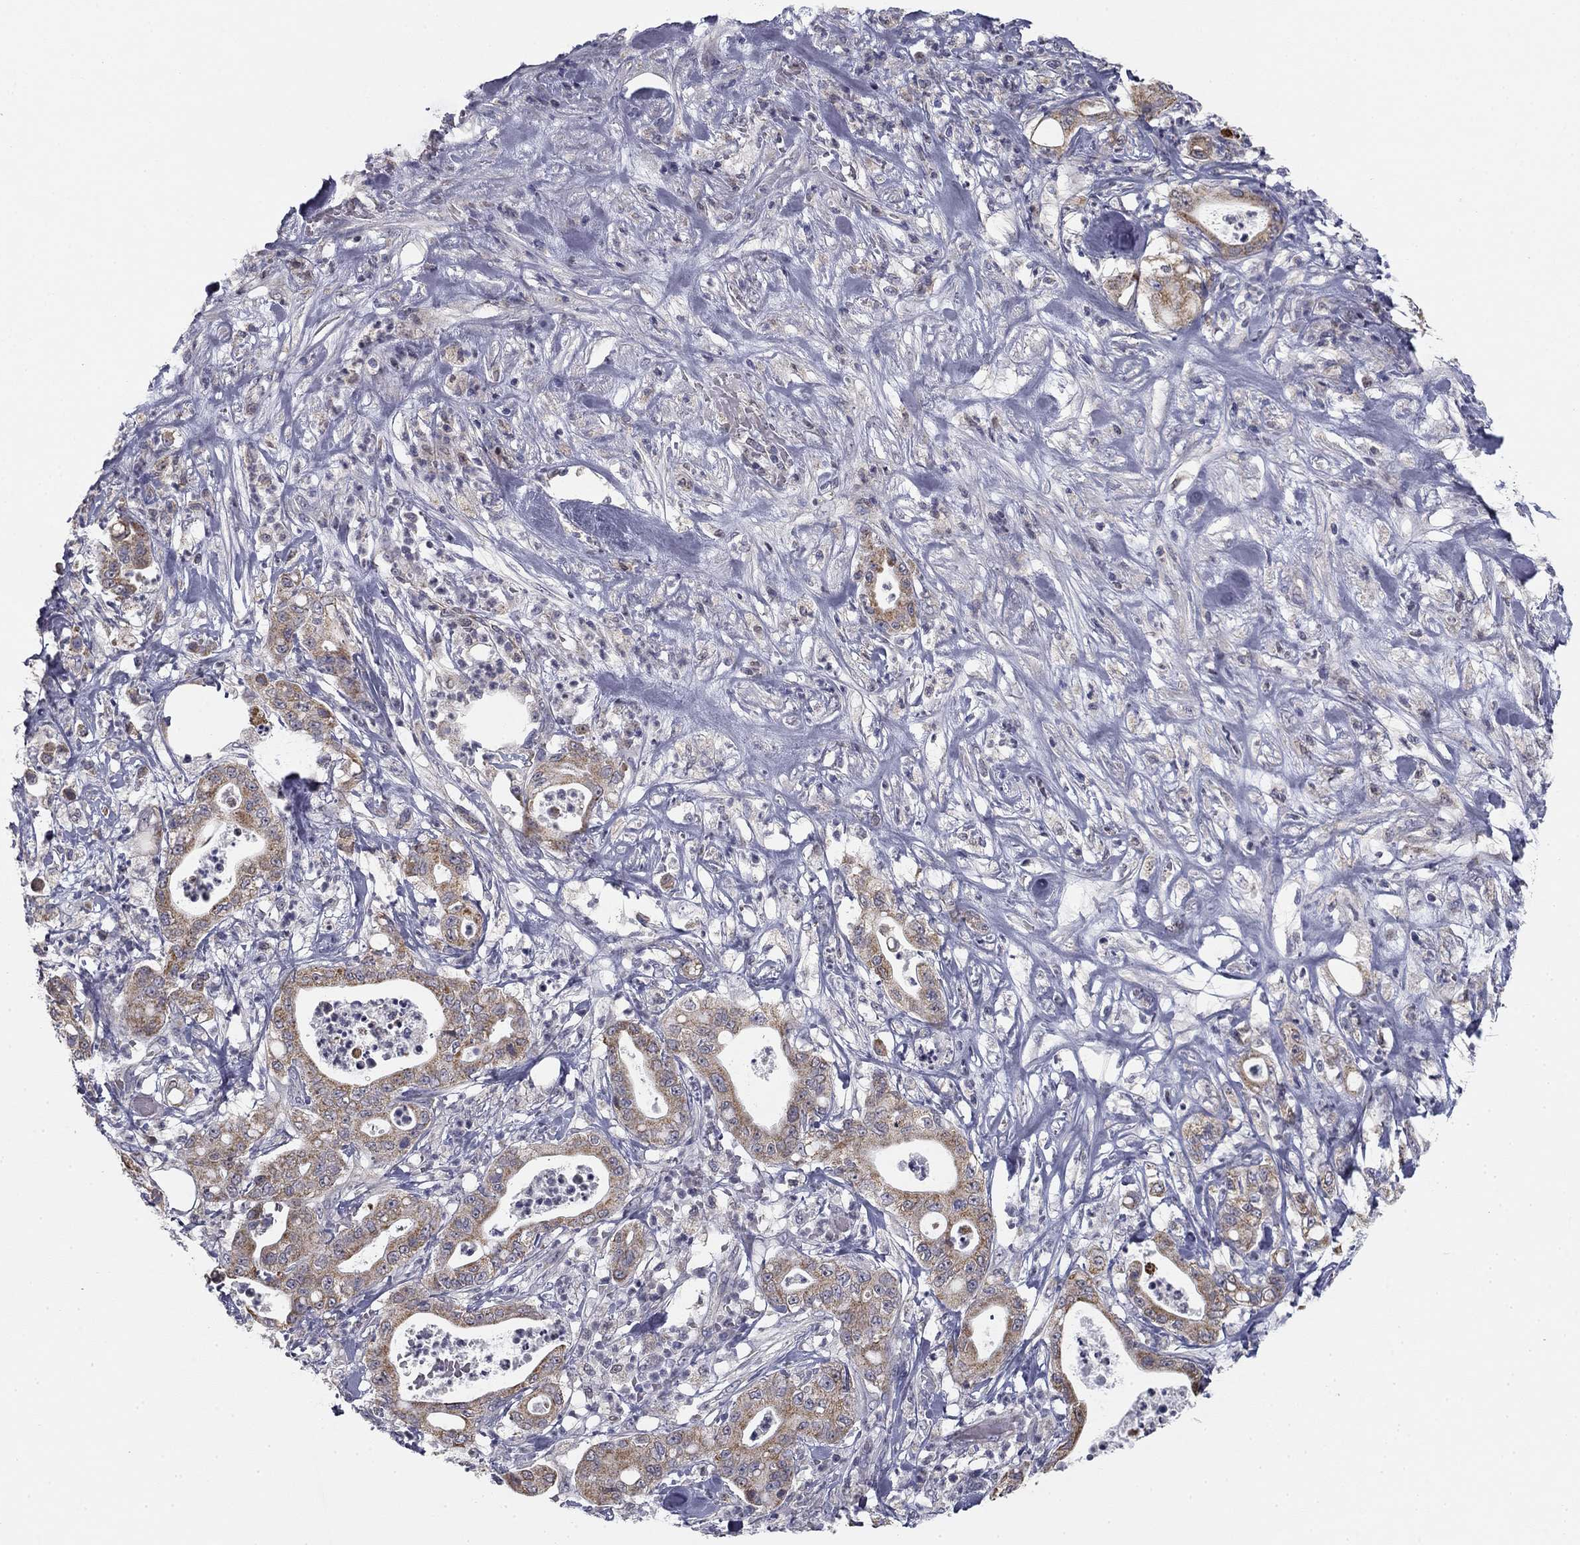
{"staining": {"intensity": "moderate", "quantity": "25%-75%", "location": "cytoplasmic/membranous"}, "tissue": "pancreatic cancer", "cell_type": "Tumor cells", "image_type": "cancer", "snomed": [{"axis": "morphology", "description": "Adenocarcinoma, NOS"}, {"axis": "topography", "description": "Pancreas"}], "caption": "Brown immunohistochemical staining in adenocarcinoma (pancreatic) shows moderate cytoplasmic/membranous positivity in about 25%-75% of tumor cells.", "gene": "SLC2A9", "patient": {"sex": "male", "age": 71}}